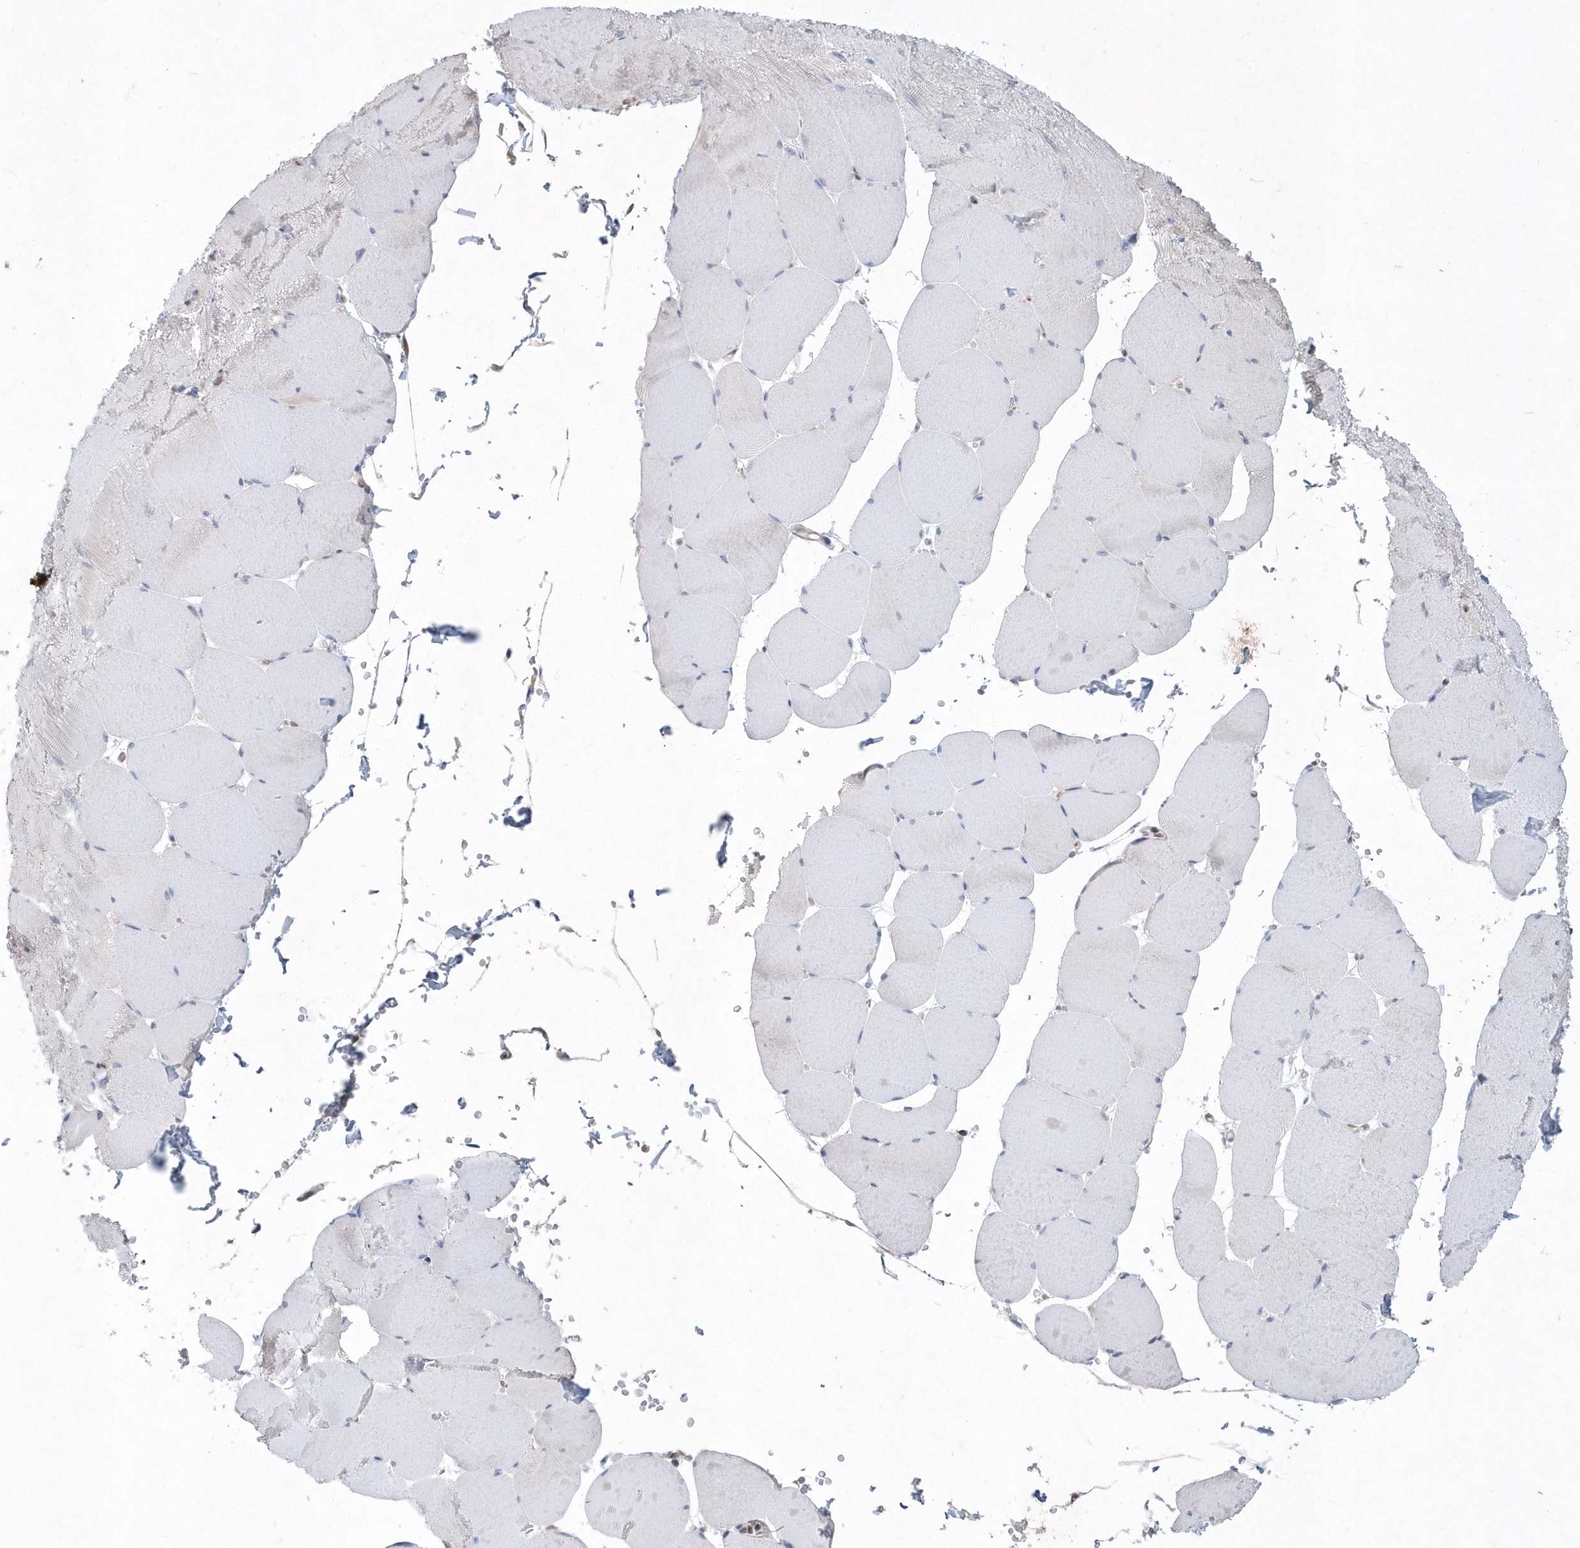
{"staining": {"intensity": "negative", "quantity": "none", "location": "none"}, "tissue": "skeletal muscle", "cell_type": "Myocytes", "image_type": "normal", "snomed": [{"axis": "morphology", "description": "Normal tissue, NOS"}, {"axis": "topography", "description": "Skeletal muscle"}, {"axis": "topography", "description": "Head-Neck"}], "caption": "A high-resolution micrograph shows IHC staining of normal skeletal muscle, which reveals no significant positivity in myocytes. (Brightfield microscopy of DAB (3,3'-diaminobenzidine) immunohistochemistry (IHC) at high magnification).", "gene": "DGAT1", "patient": {"sex": "male", "age": 66}}